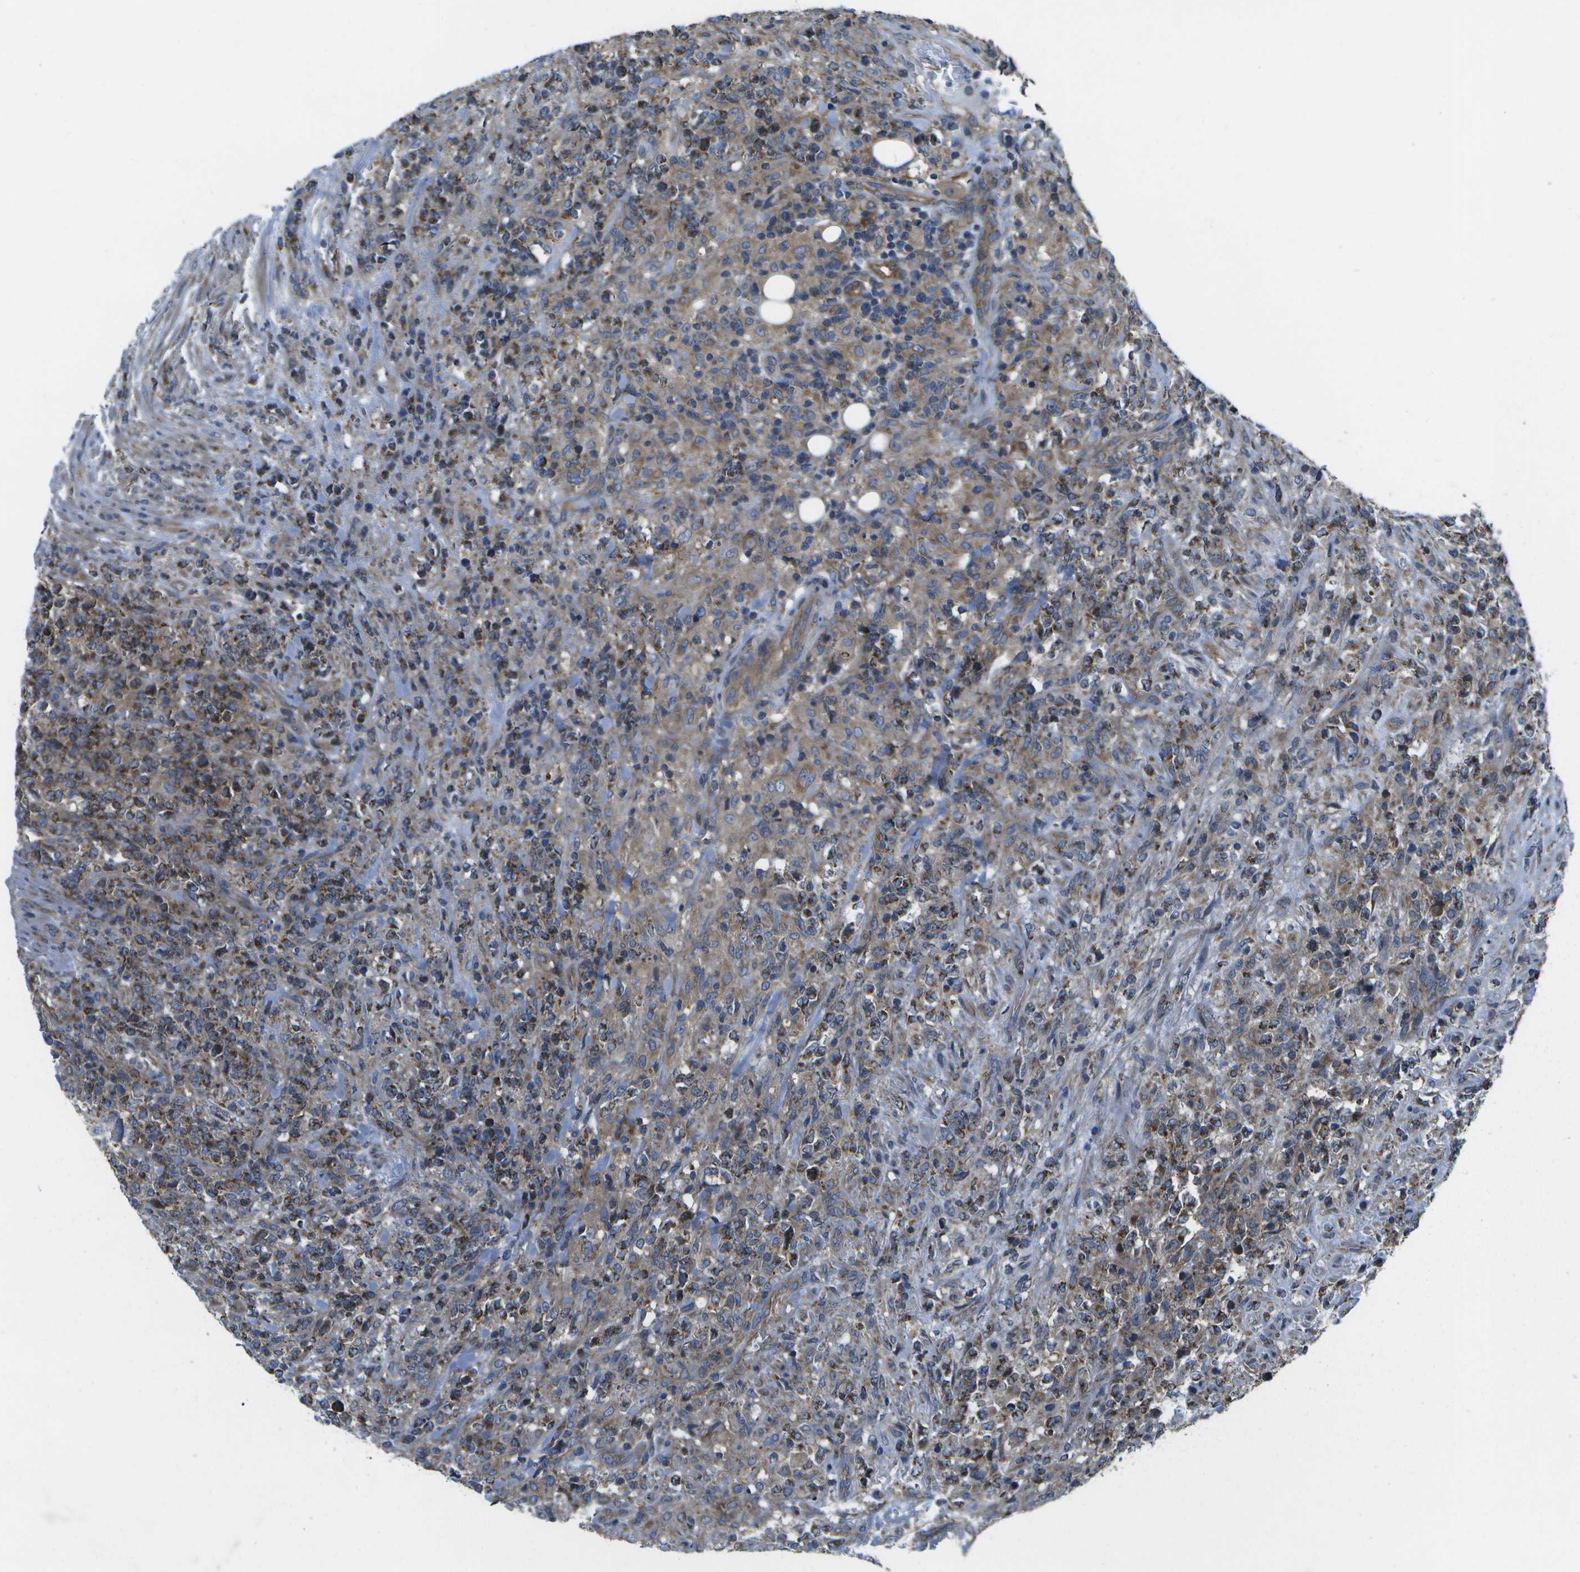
{"staining": {"intensity": "moderate", "quantity": "<25%", "location": "cytoplasmic/membranous"}, "tissue": "lymphoma", "cell_type": "Tumor cells", "image_type": "cancer", "snomed": [{"axis": "morphology", "description": "Malignant lymphoma, non-Hodgkin's type, High grade"}, {"axis": "topography", "description": "Soft tissue"}], "caption": "Immunohistochemical staining of high-grade malignant lymphoma, non-Hodgkin's type reveals moderate cytoplasmic/membranous protein expression in approximately <25% of tumor cells.", "gene": "MVK", "patient": {"sex": "male", "age": 18}}